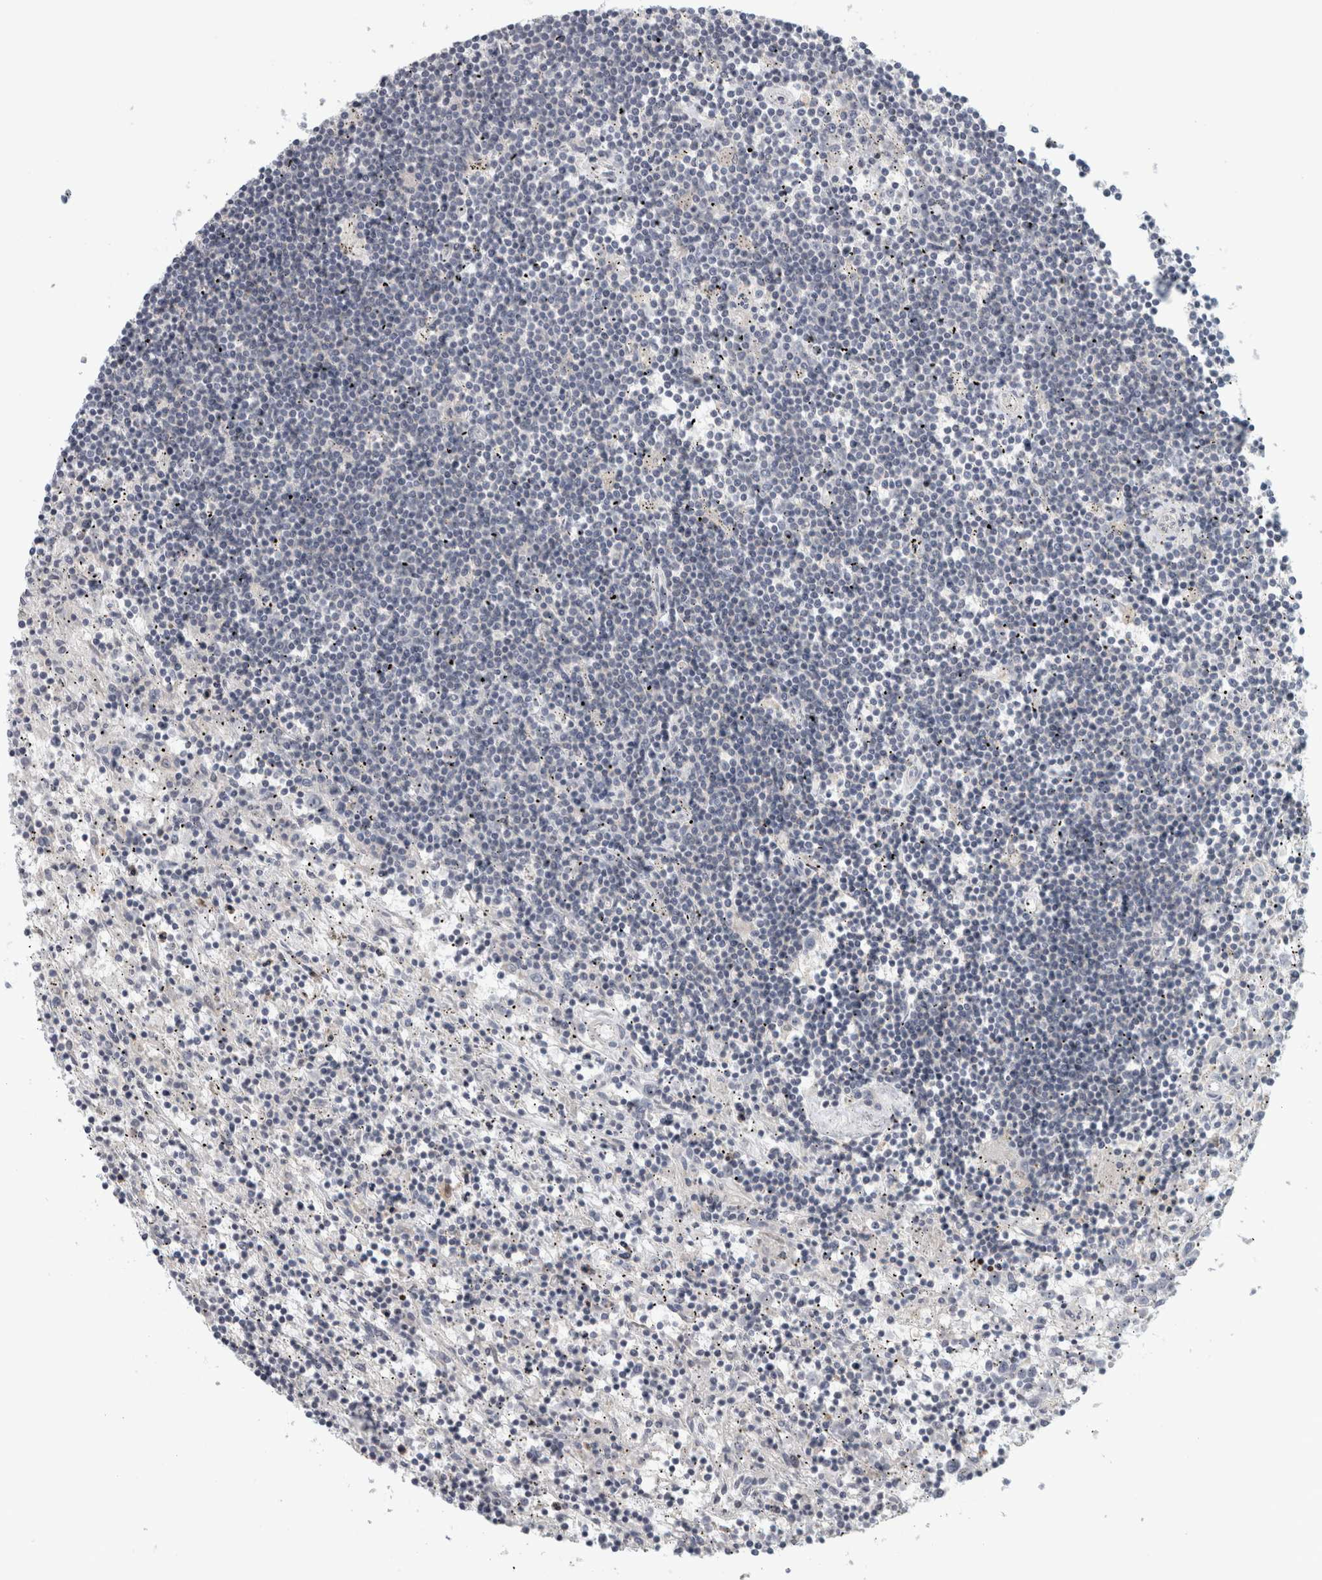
{"staining": {"intensity": "negative", "quantity": "none", "location": "none"}, "tissue": "lymphoma", "cell_type": "Tumor cells", "image_type": "cancer", "snomed": [{"axis": "morphology", "description": "Malignant lymphoma, non-Hodgkin's type, Low grade"}, {"axis": "topography", "description": "Spleen"}], "caption": "There is no significant positivity in tumor cells of low-grade malignant lymphoma, non-Hodgkin's type. (Immunohistochemistry, brightfield microscopy, high magnification).", "gene": "ZNF804B", "patient": {"sex": "male", "age": 76}}